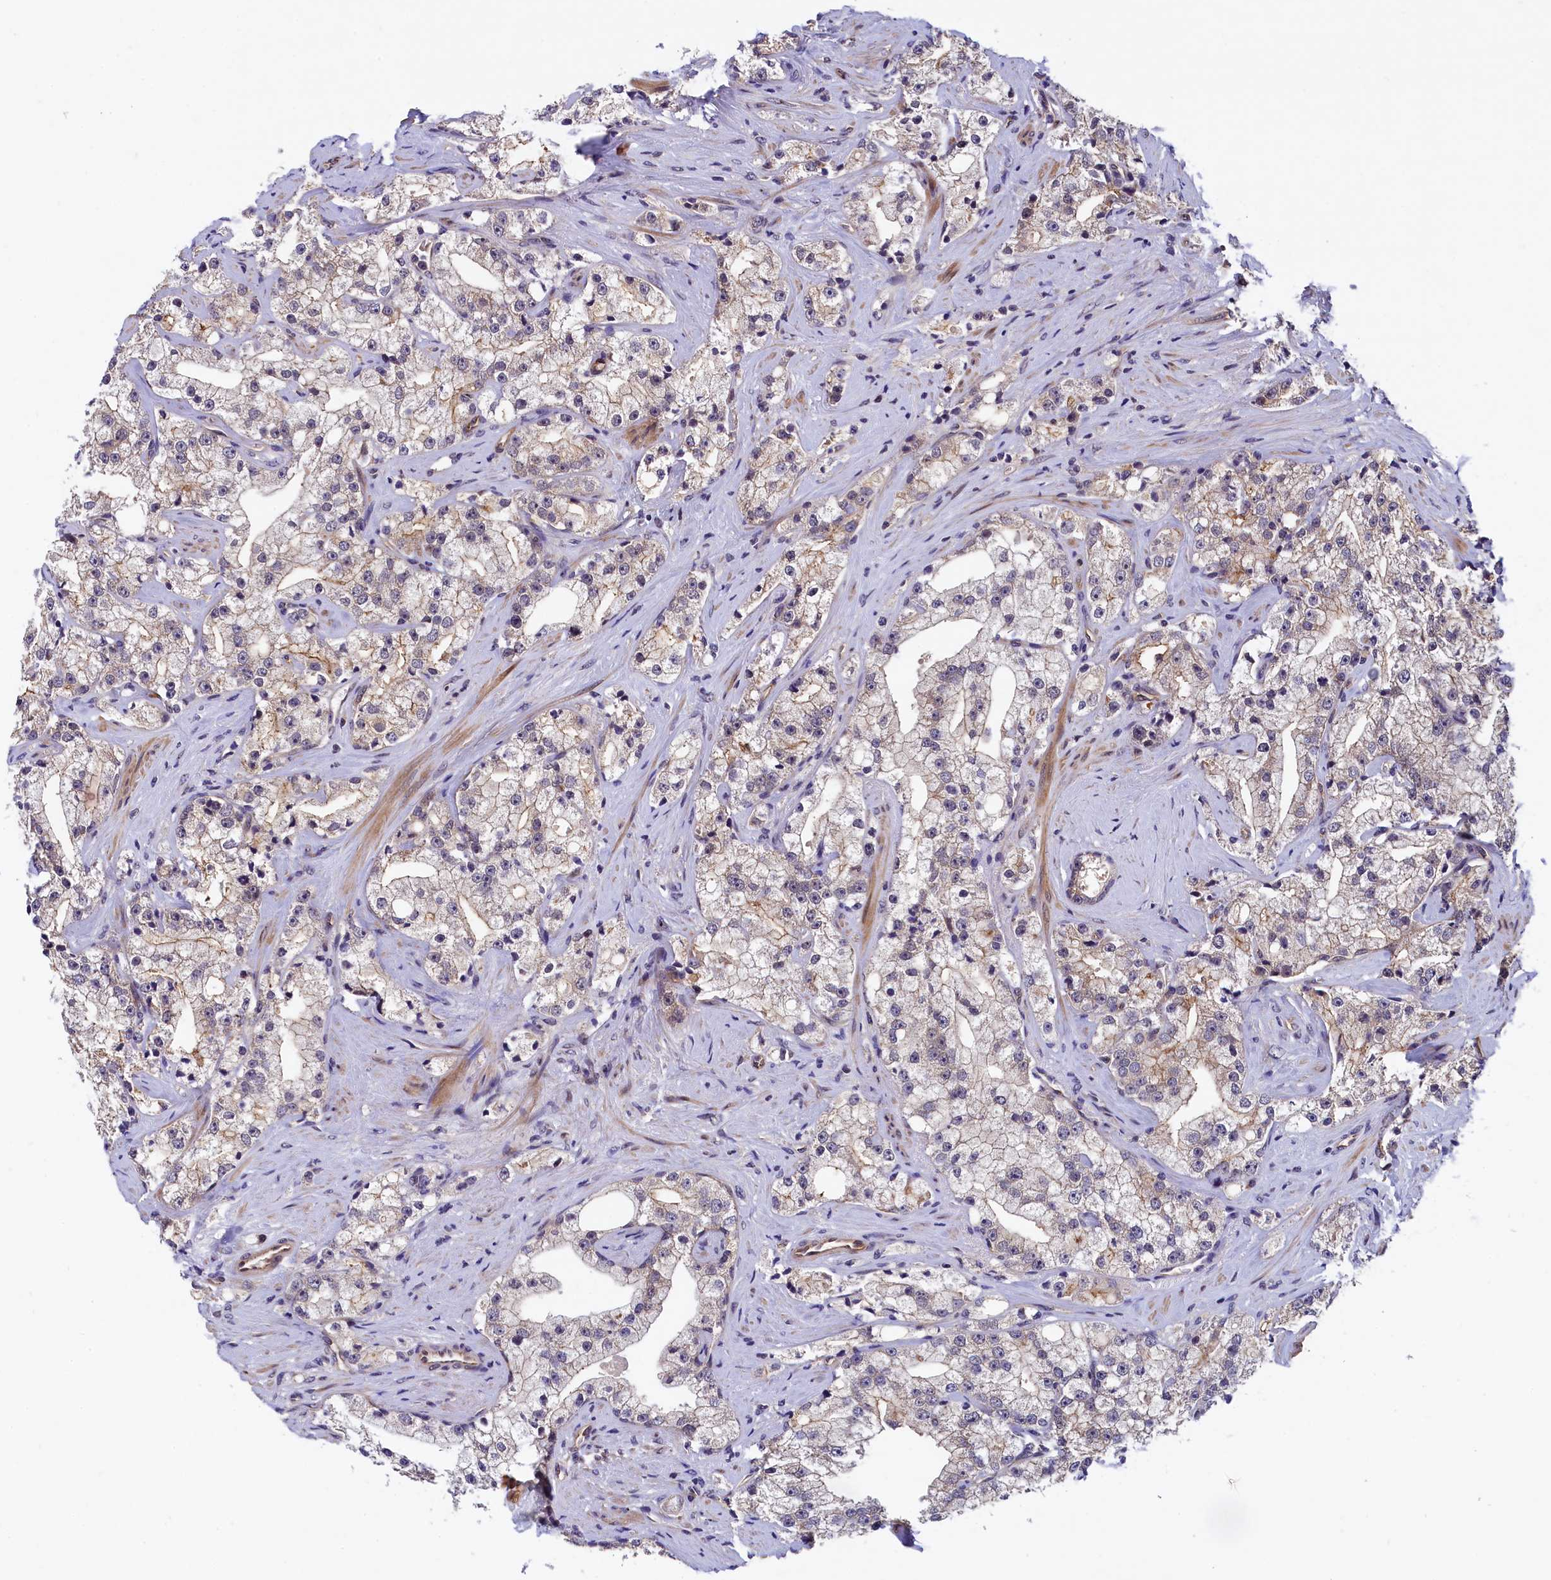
{"staining": {"intensity": "weak", "quantity": "25%-75%", "location": "cytoplasmic/membranous"}, "tissue": "prostate cancer", "cell_type": "Tumor cells", "image_type": "cancer", "snomed": [{"axis": "morphology", "description": "Adenocarcinoma, High grade"}, {"axis": "topography", "description": "Prostate"}], "caption": "Protein expression analysis of prostate cancer displays weak cytoplasmic/membranous staining in about 25%-75% of tumor cells. (DAB IHC with brightfield microscopy, high magnification).", "gene": "ARL14EP", "patient": {"sex": "male", "age": 64}}